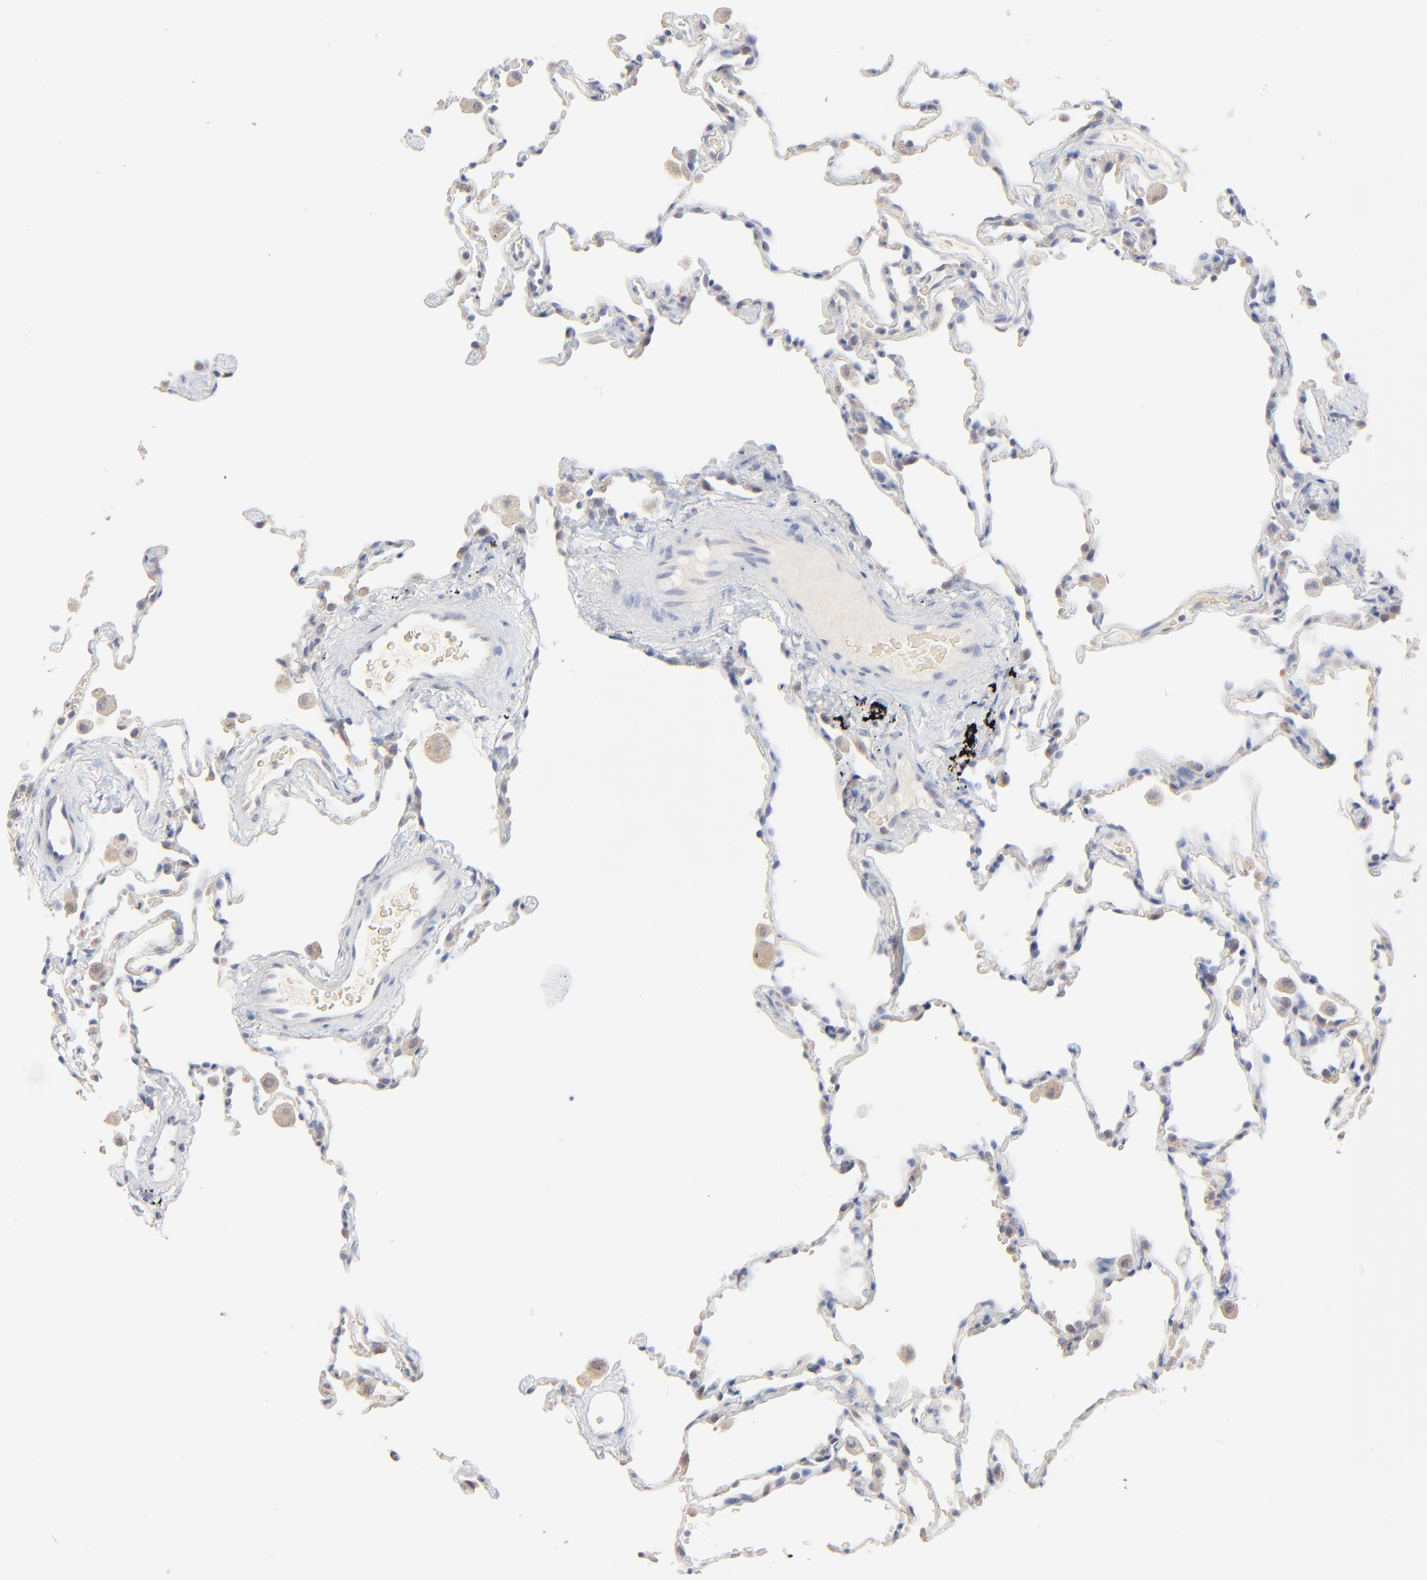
{"staining": {"intensity": "negative", "quantity": "none", "location": "none"}, "tissue": "lung", "cell_type": "Alveolar cells", "image_type": "normal", "snomed": [{"axis": "morphology", "description": "Normal tissue, NOS"}, {"axis": "morphology", "description": "Soft tissue tumor metastatic"}, {"axis": "topography", "description": "Lung"}], "caption": "IHC of benign human lung demonstrates no positivity in alveolar cells.", "gene": "FANCB", "patient": {"sex": "male", "age": 59}}